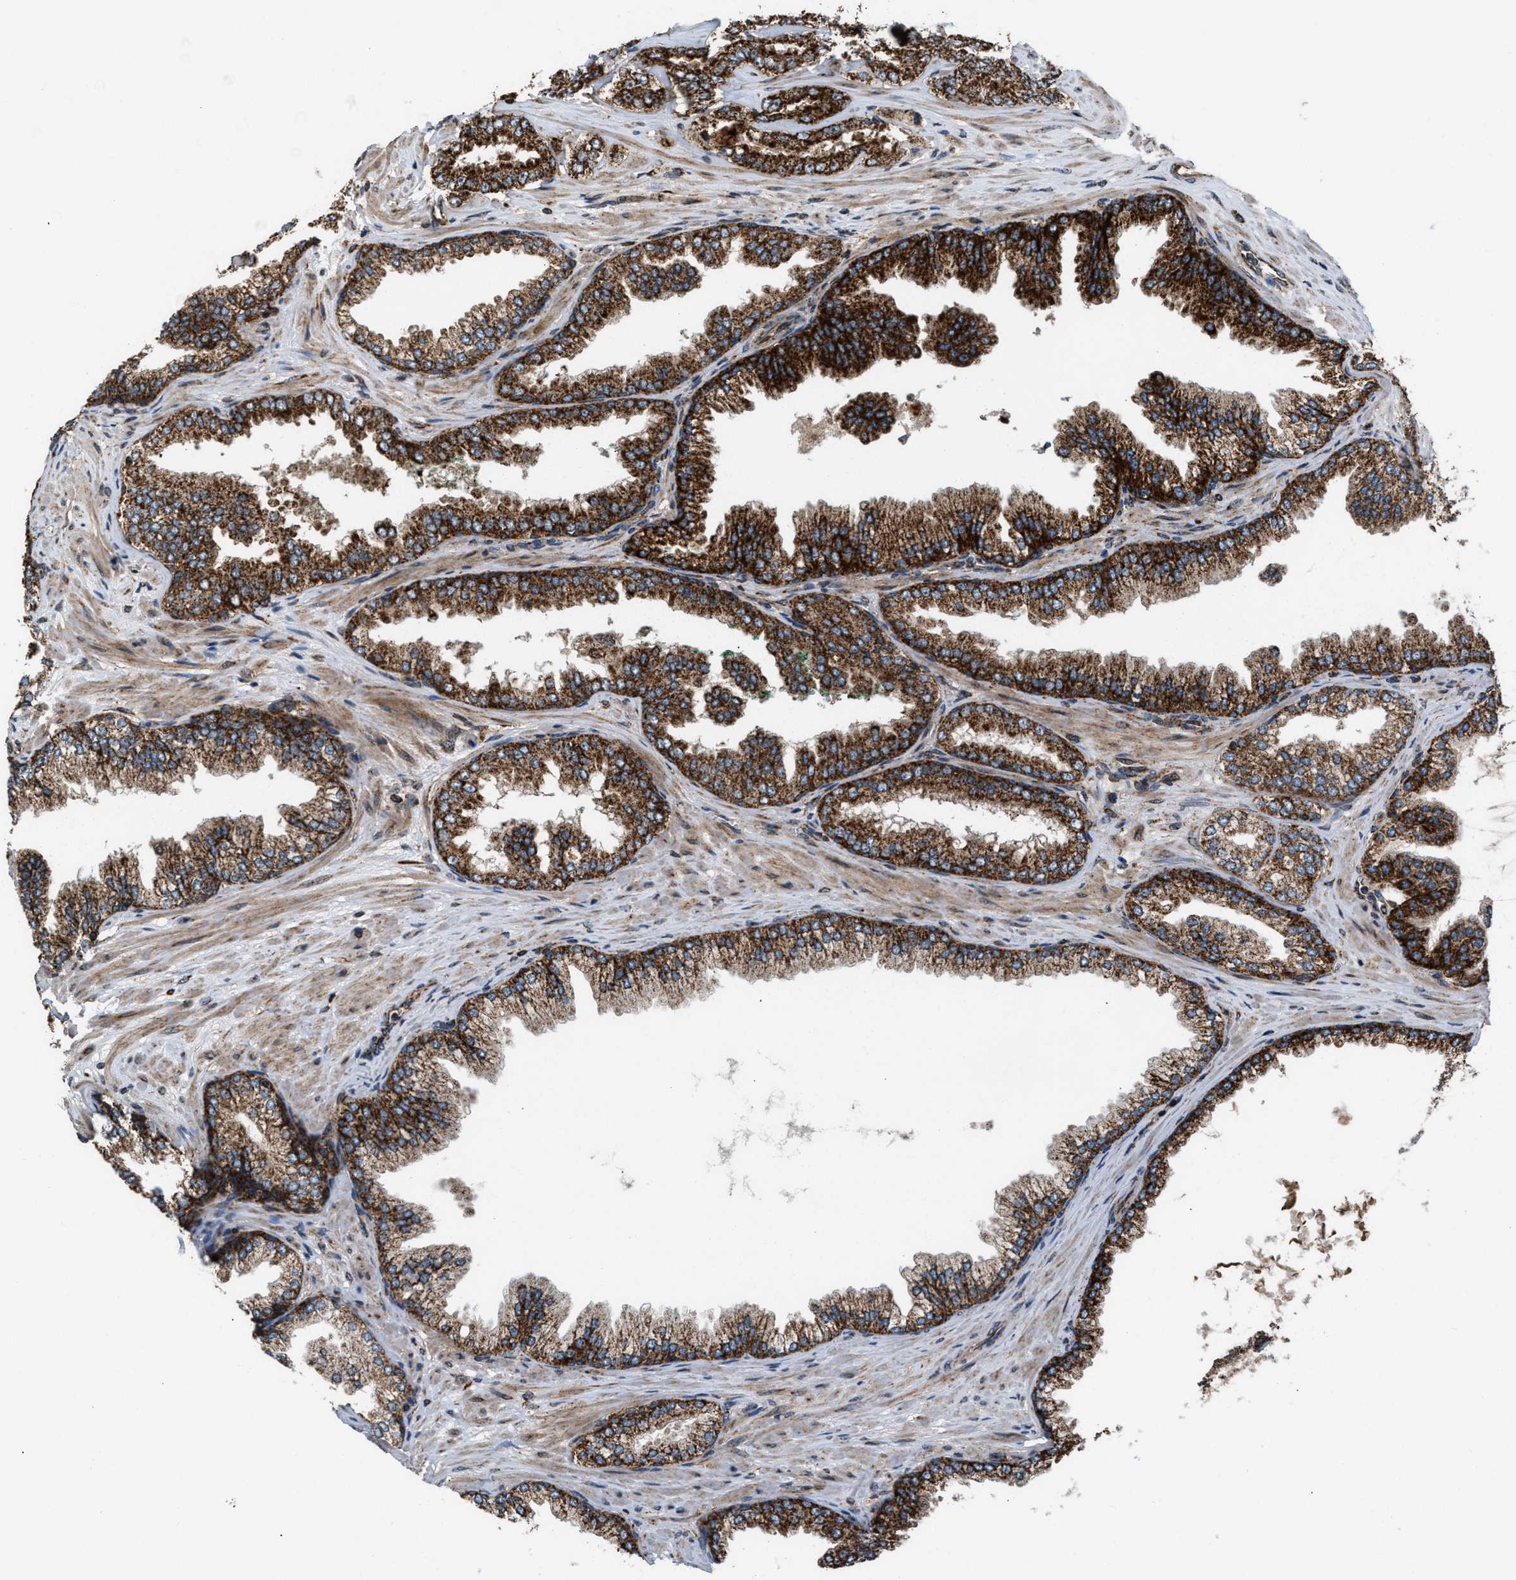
{"staining": {"intensity": "strong", "quantity": ">75%", "location": "cytoplasmic/membranous"}, "tissue": "prostate cancer", "cell_type": "Tumor cells", "image_type": "cancer", "snomed": [{"axis": "morphology", "description": "Adenocarcinoma, High grade"}, {"axis": "topography", "description": "Prostate"}], "caption": "The image demonstrates immunohistochemical staining of prostate cancer (high-grade adenocarcinoma). There is strong cytoplasmic/membranous expression is identified in approximately >75% of tumor cells.", "gene": "SGSM2", "patient": {"sex": "male", "age": 71}}